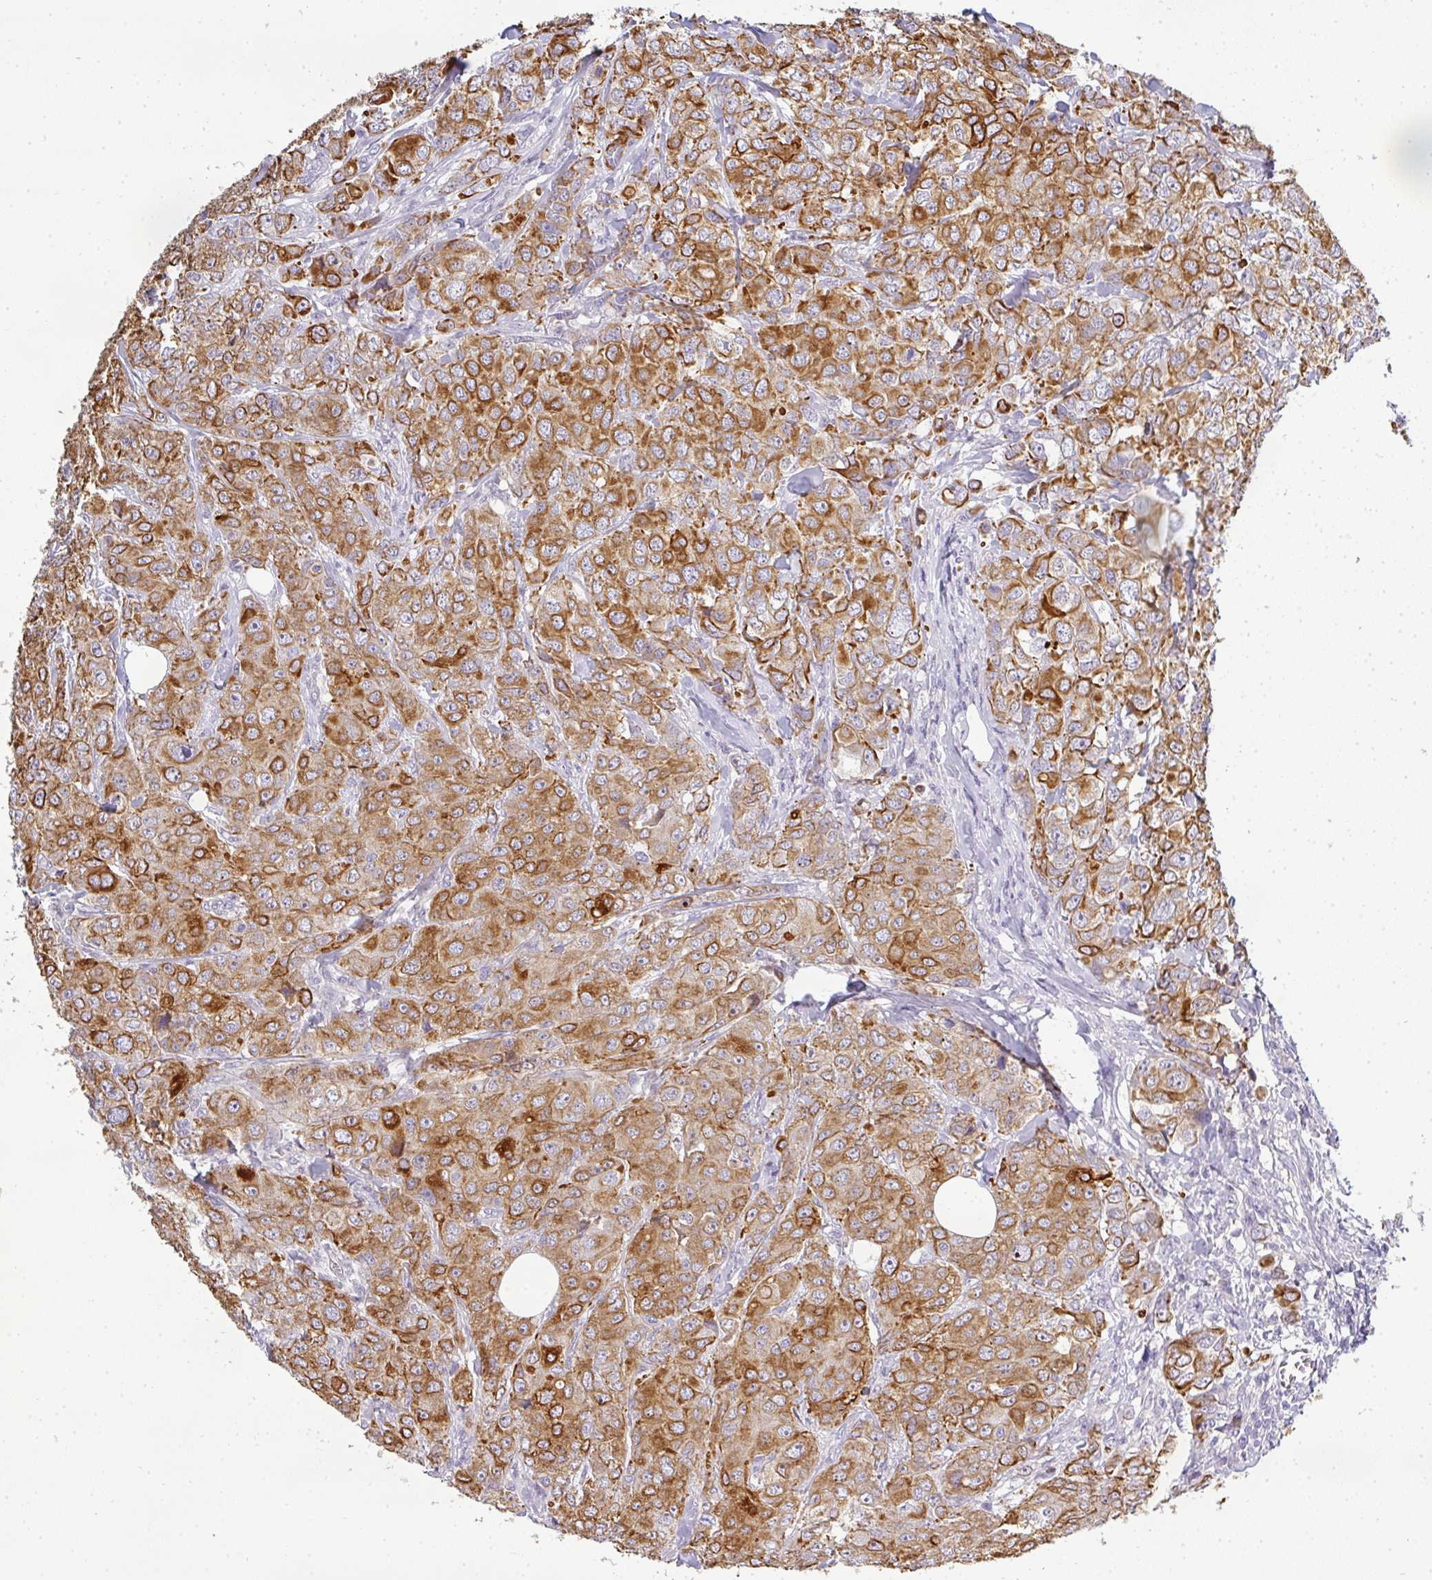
{"staining": {"intensity": "moderate", "quantity": ">75%", "location": "cytoplasmic/membranous"}, "tissue": "breast cancer", "cell_type": "Tumor cells", "image_type": "cancer", "snomed": [{"axis": "morphology", "description": "Duct carcinoma"}, {"axis": "topography", "description": "Breast"}], "caption": "This photomicrograph displays IHC staining of human infiltrating ductal carcinoma (breast), with medium moderate cytoplasmic/membranous expression in approximately >75% of tumor cells.", "gene": "ASXL3", "patient": {"sex": "female", "age": 43}}